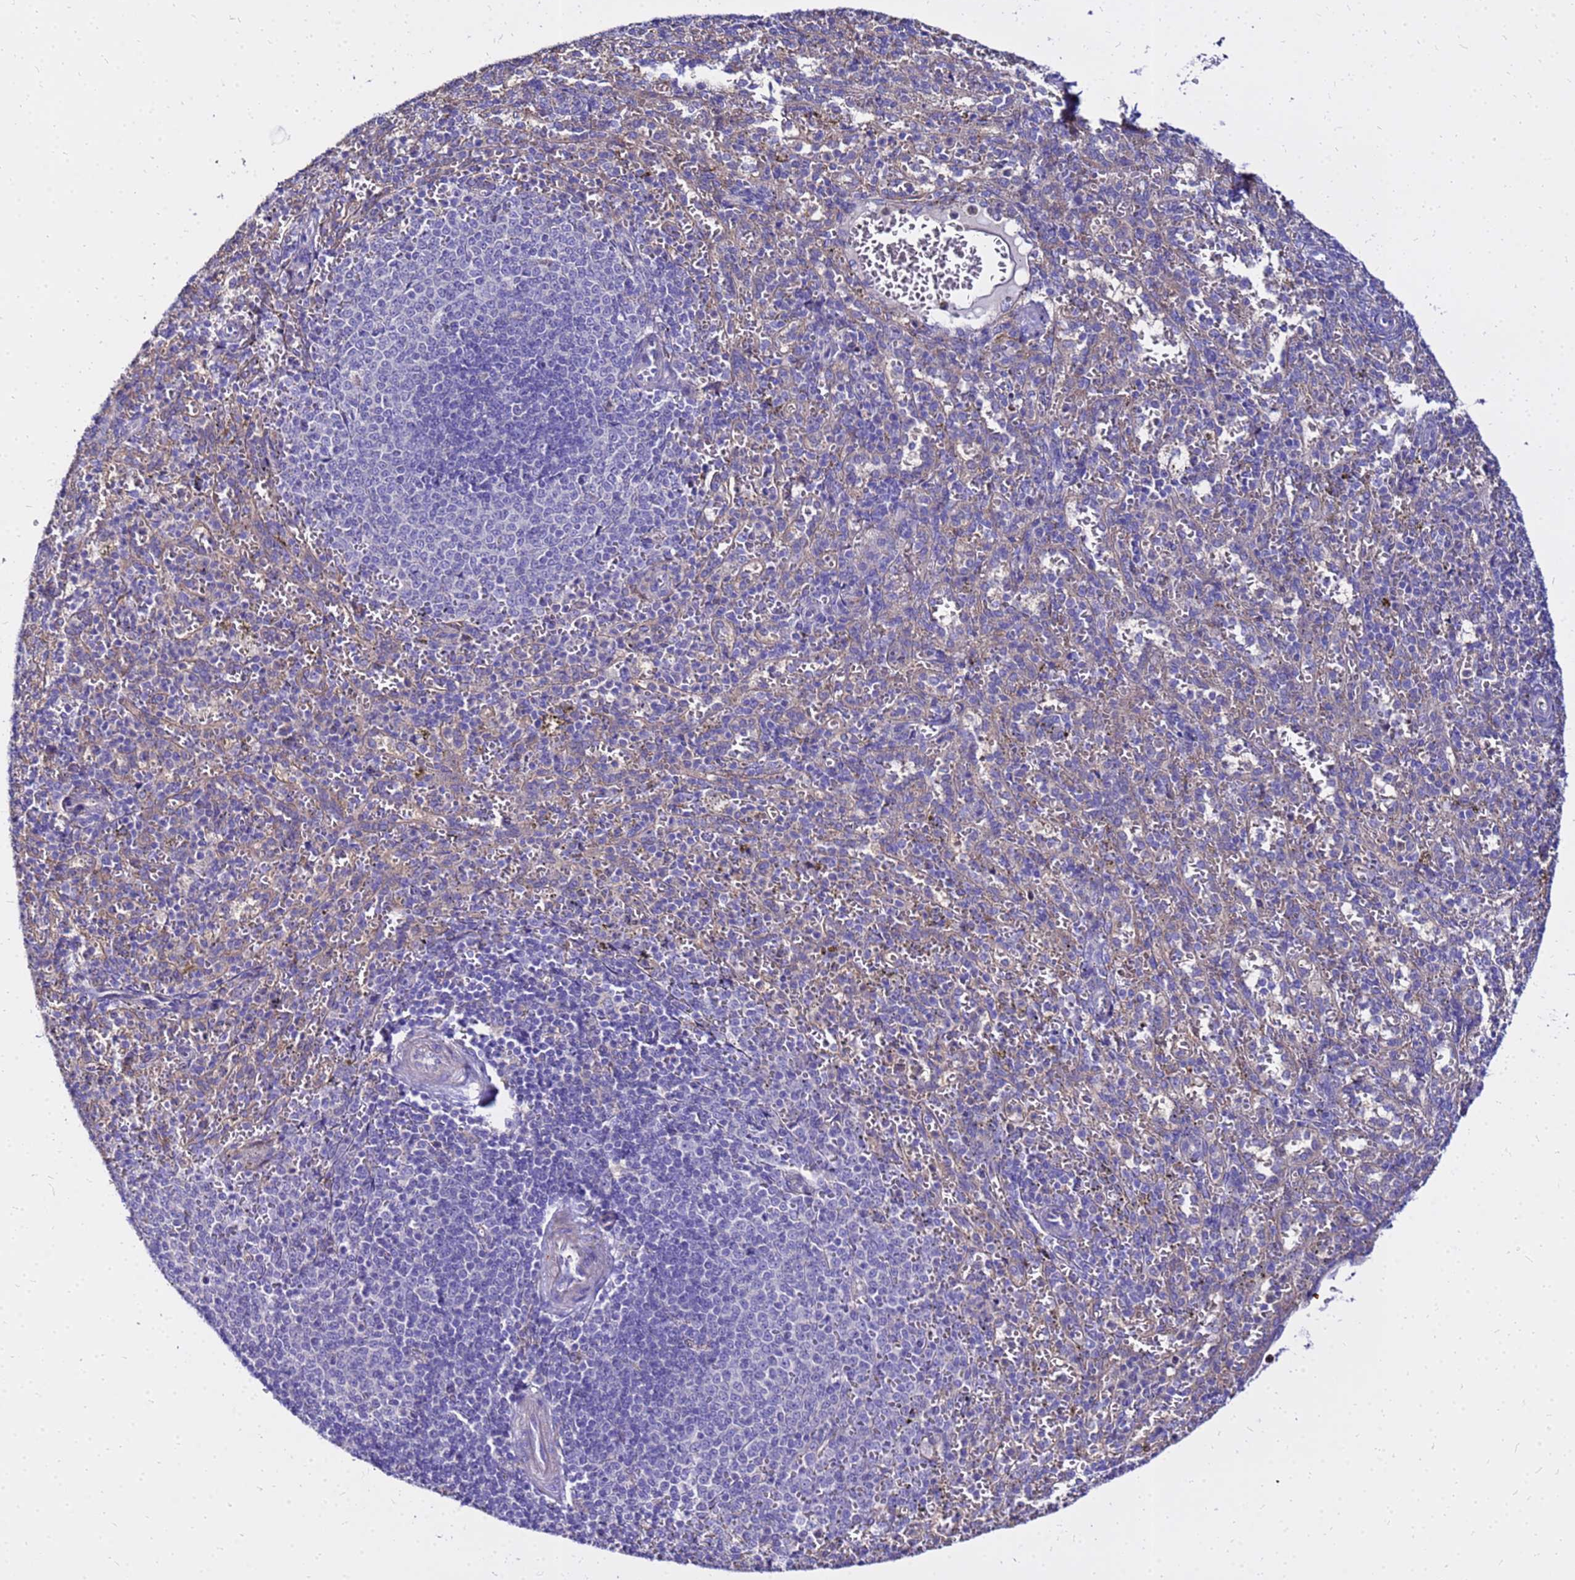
{"staining": {"intensity": "negative", "quantity": "none", "location": "none"}, "tissue": "spleen", "cell_type": "Cells in red pulp", "image_type": "normal", "snomed": [{"axis": "morphology", "description": "Normal tissue, NOS"}, {"axis": "topography", "description": "Spleen"}], "caption": "Micrograph shows no significant protein positivity in cells in red pulp of benign spleen.", "gene": "HERC5", "patient": {"sex": "female", "age": 21}}